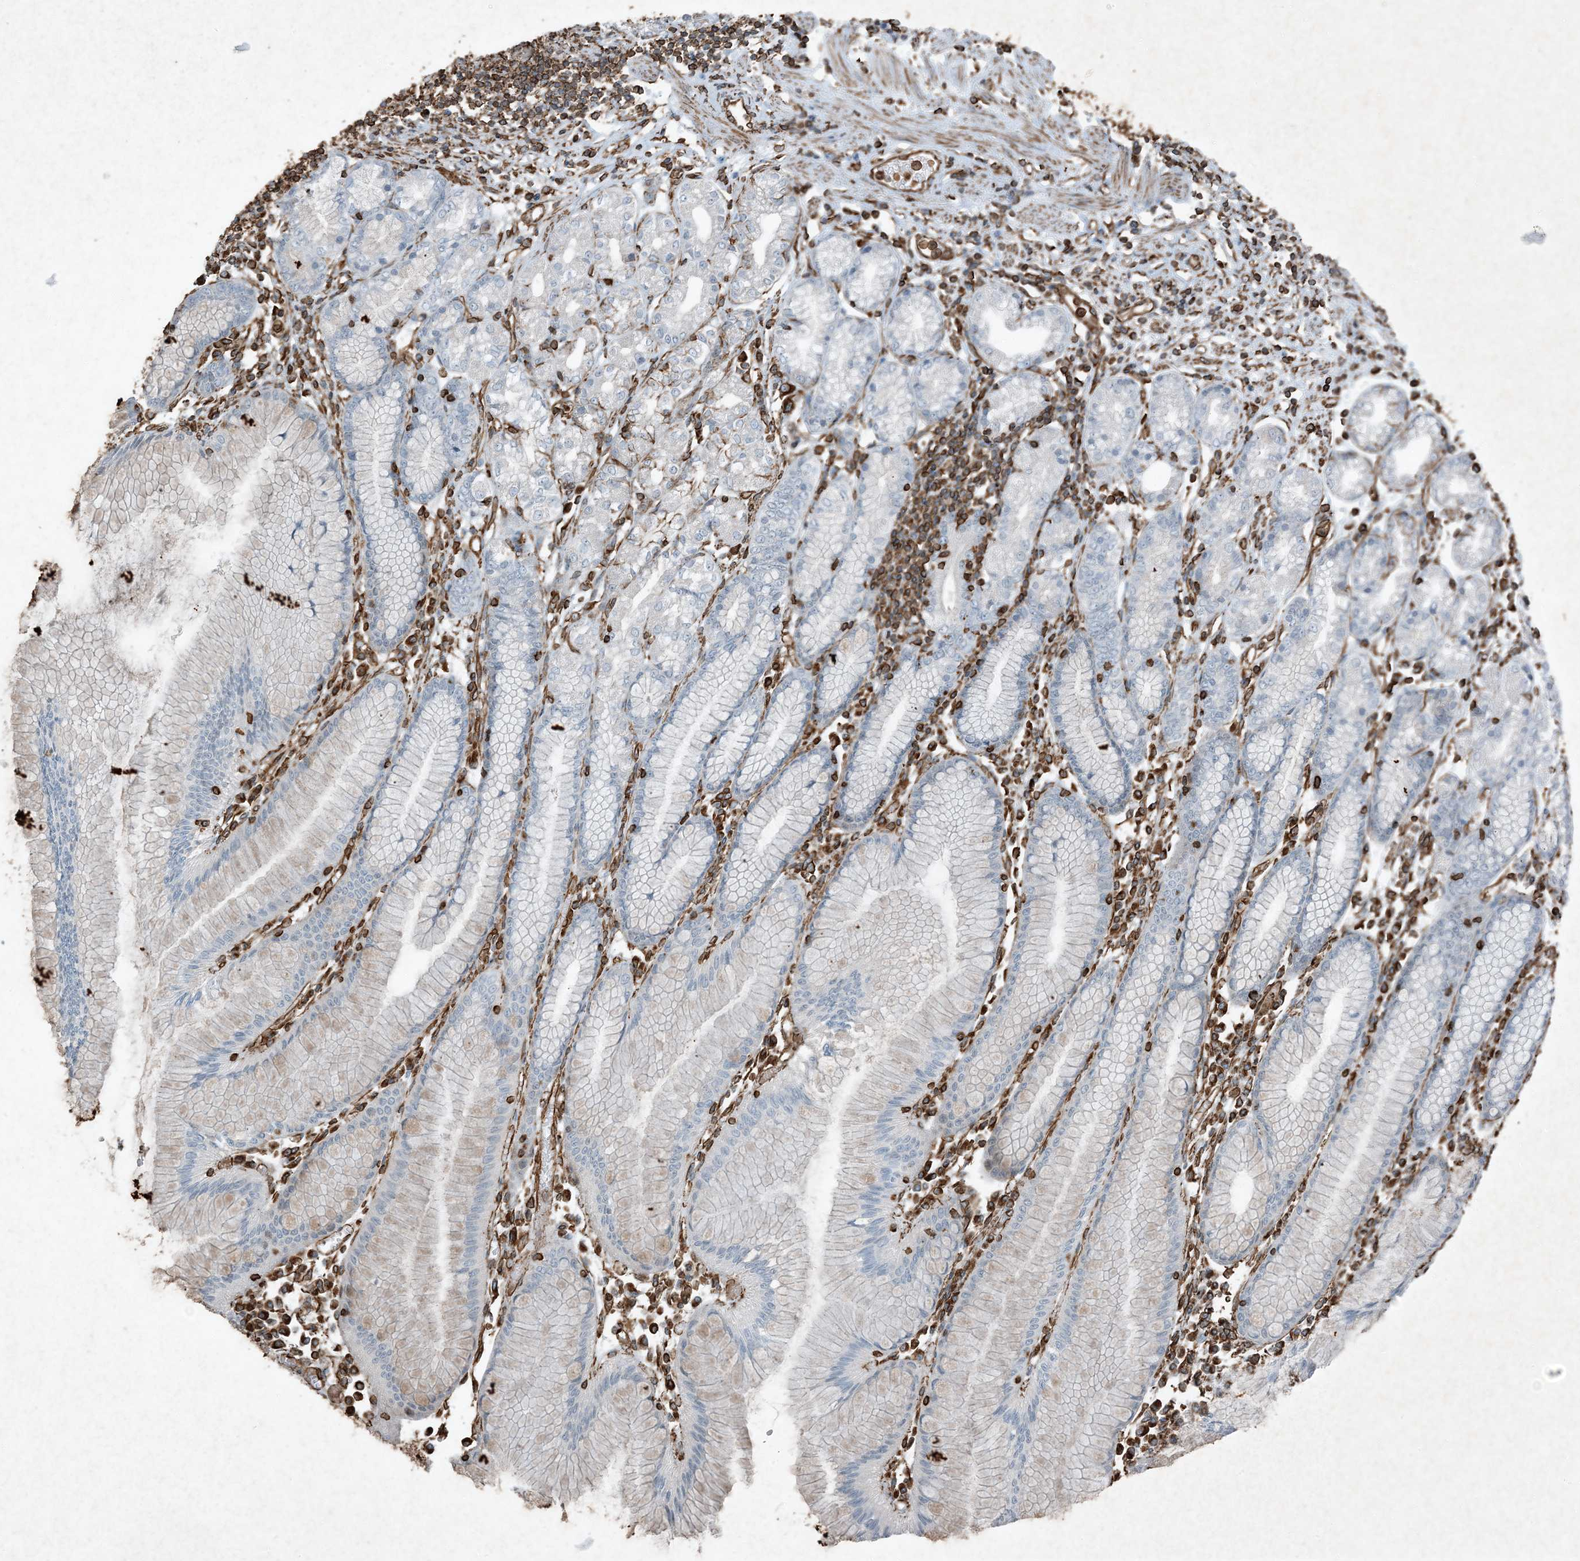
{"staining": {"intensity": "negative", "quantity": "none", "location": "none"}, "tissue": "stomach", "cell_type": "Glandular cells", "image_type": "normal", "snomed": [{"axis": "morphology", "description": "Normal tissue, NOS"}, {"axis": "topography", "description": "Stomach"}], "caption": "Immunohistochemistry photomicrograph of normal stomach: stomach stained with DAB (3,3'-diaminobenzidine) reveals no significant protein staining in glandular cells.", "gene": "RYK", "patient": {"sex": "female", "age": 57}}